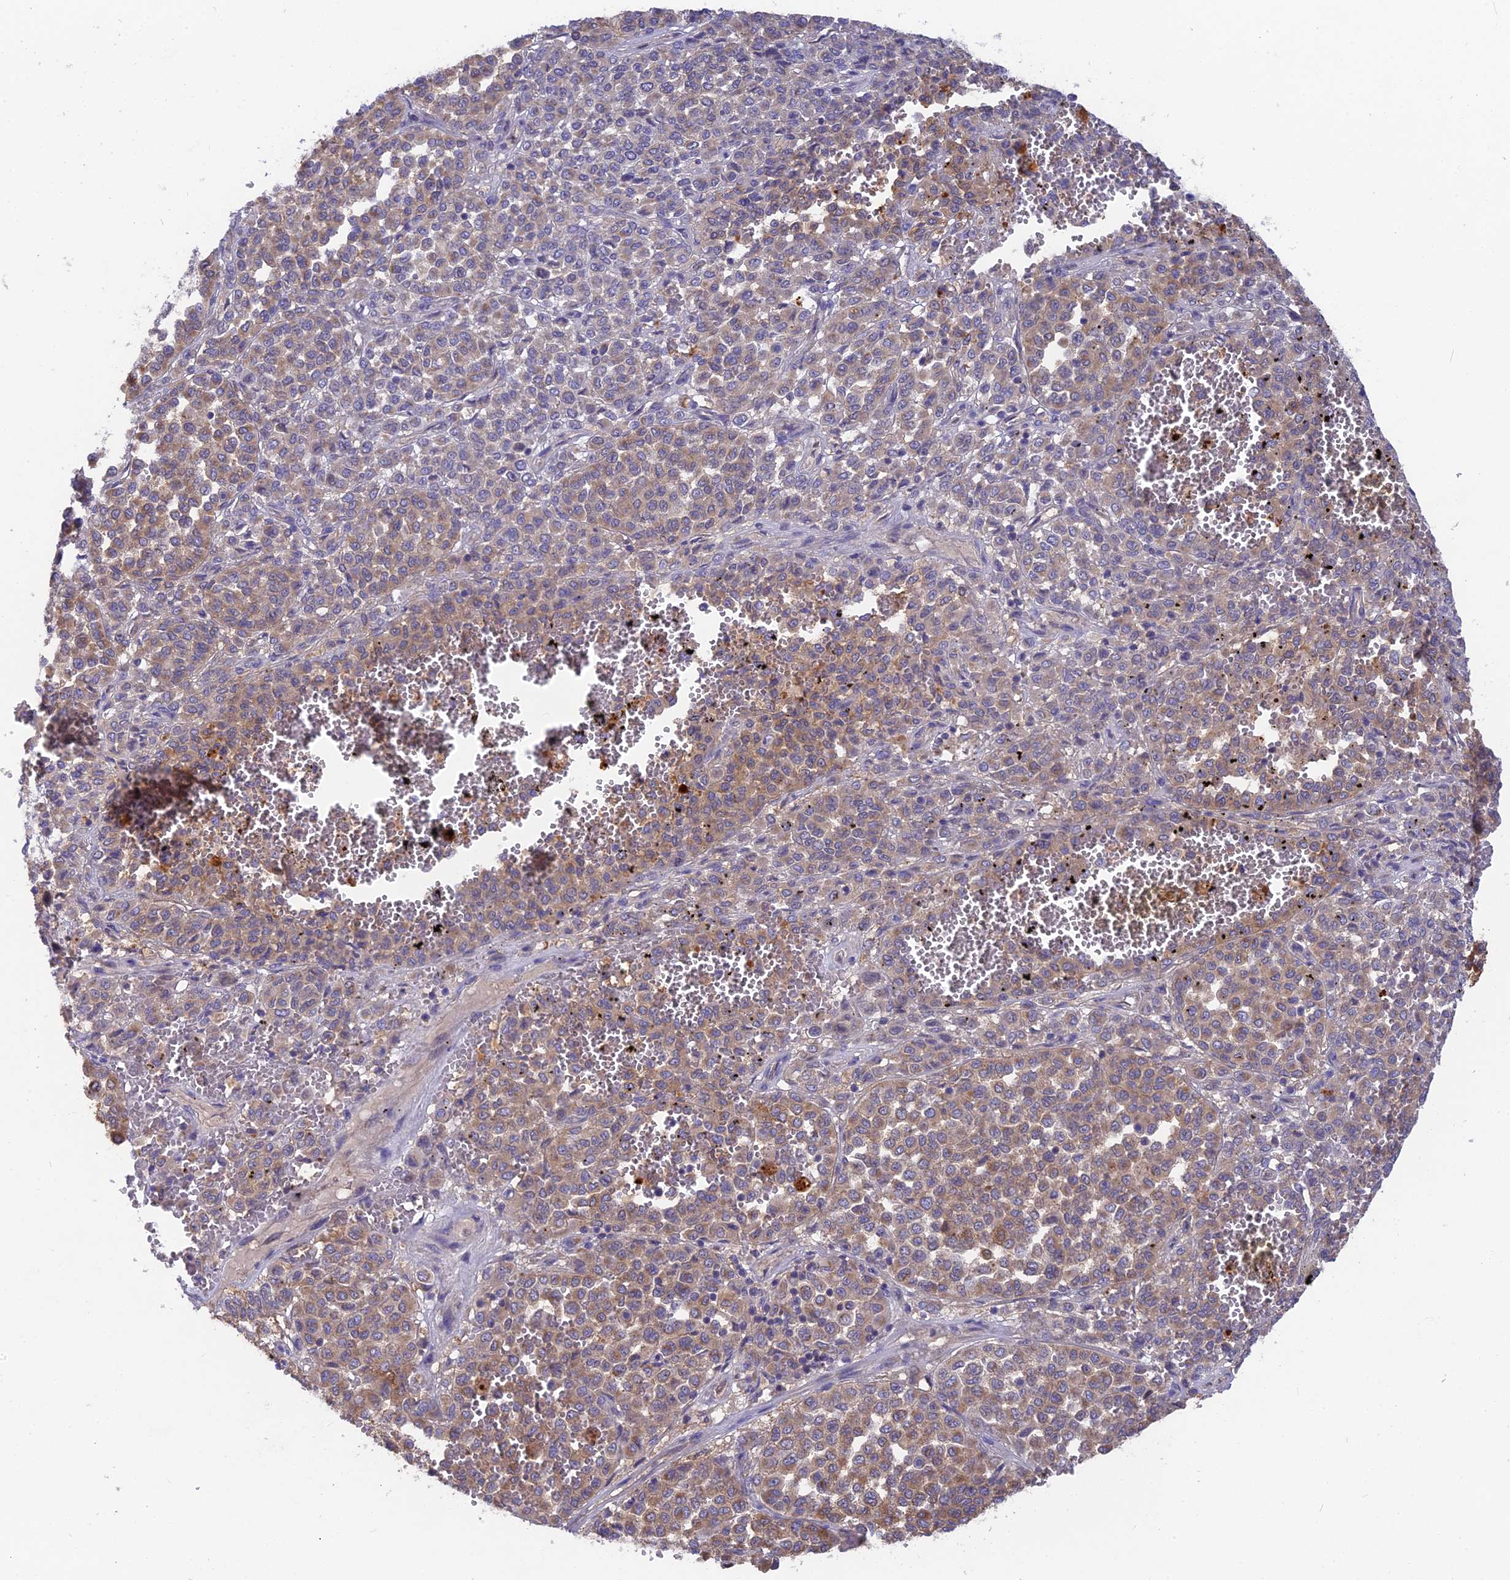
{"staining": {"intensity": "moderate", "quantity": "25%-75%", "location": "cytoplasmic/membranous"}, "tissue": "melanoma", "cell_type": "Tumor cells", "image_type": "cancer", "snomed": [{"axis": "morphology", "description": "Malignant melanoma, Metastatic site"}, {"axis": "topography", "description": "Pancreas"}], "caption": "This histopathology image demonstrates immunohistochemistry (IHC) staining of human melanoma, with medium moderate cytoplasmic/membranous expression in approximately 25%-75% of tumor cells.", "gene": "PZP", "patient": {"sex": "female", "age": 30}}